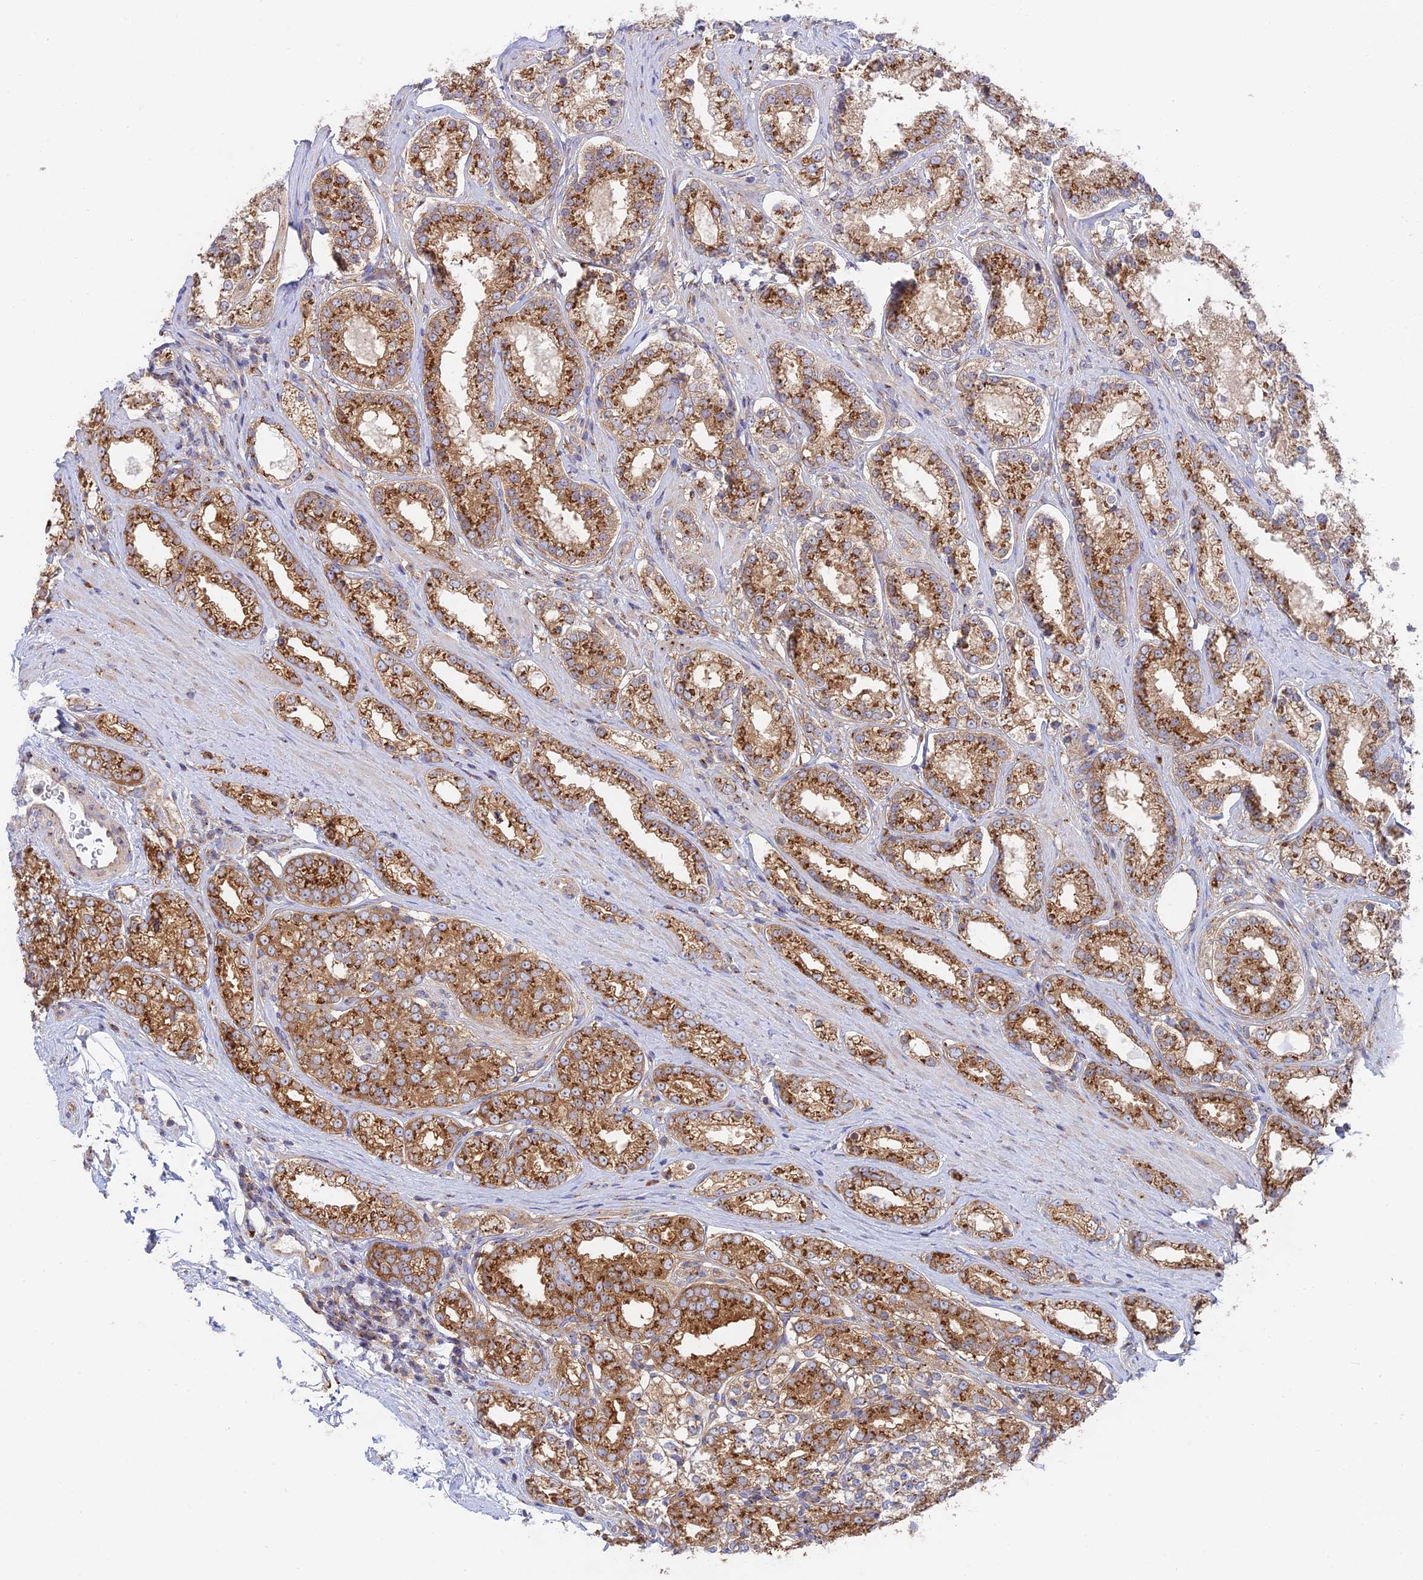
{"staining": {"intensity": "strong", "quantity": ">75%", "location": "cytoplasmic/membranous"}, "tissue": "prostate cancer", "cell_type": "Tumor cells", "image_type": "cancer", "snomed": [{"axis": "morphology", "description": "Normal tissue, NOS"}, {"axis": "morphology", "description": "Adenocarcinoma, High grade"}, {"axis": "topography", "description": "Prostate"}], "caption": "IHC histopathology image of human prostate cancer (high-grade adenocarcinoma) stained for a protein (brown), which demonstrates high levels of strong cytoplasmic/membranous positivity in about >75% of tumor cells.", "gene": "GOLGA3", "patient": {"sex": "male", "age": 83}}